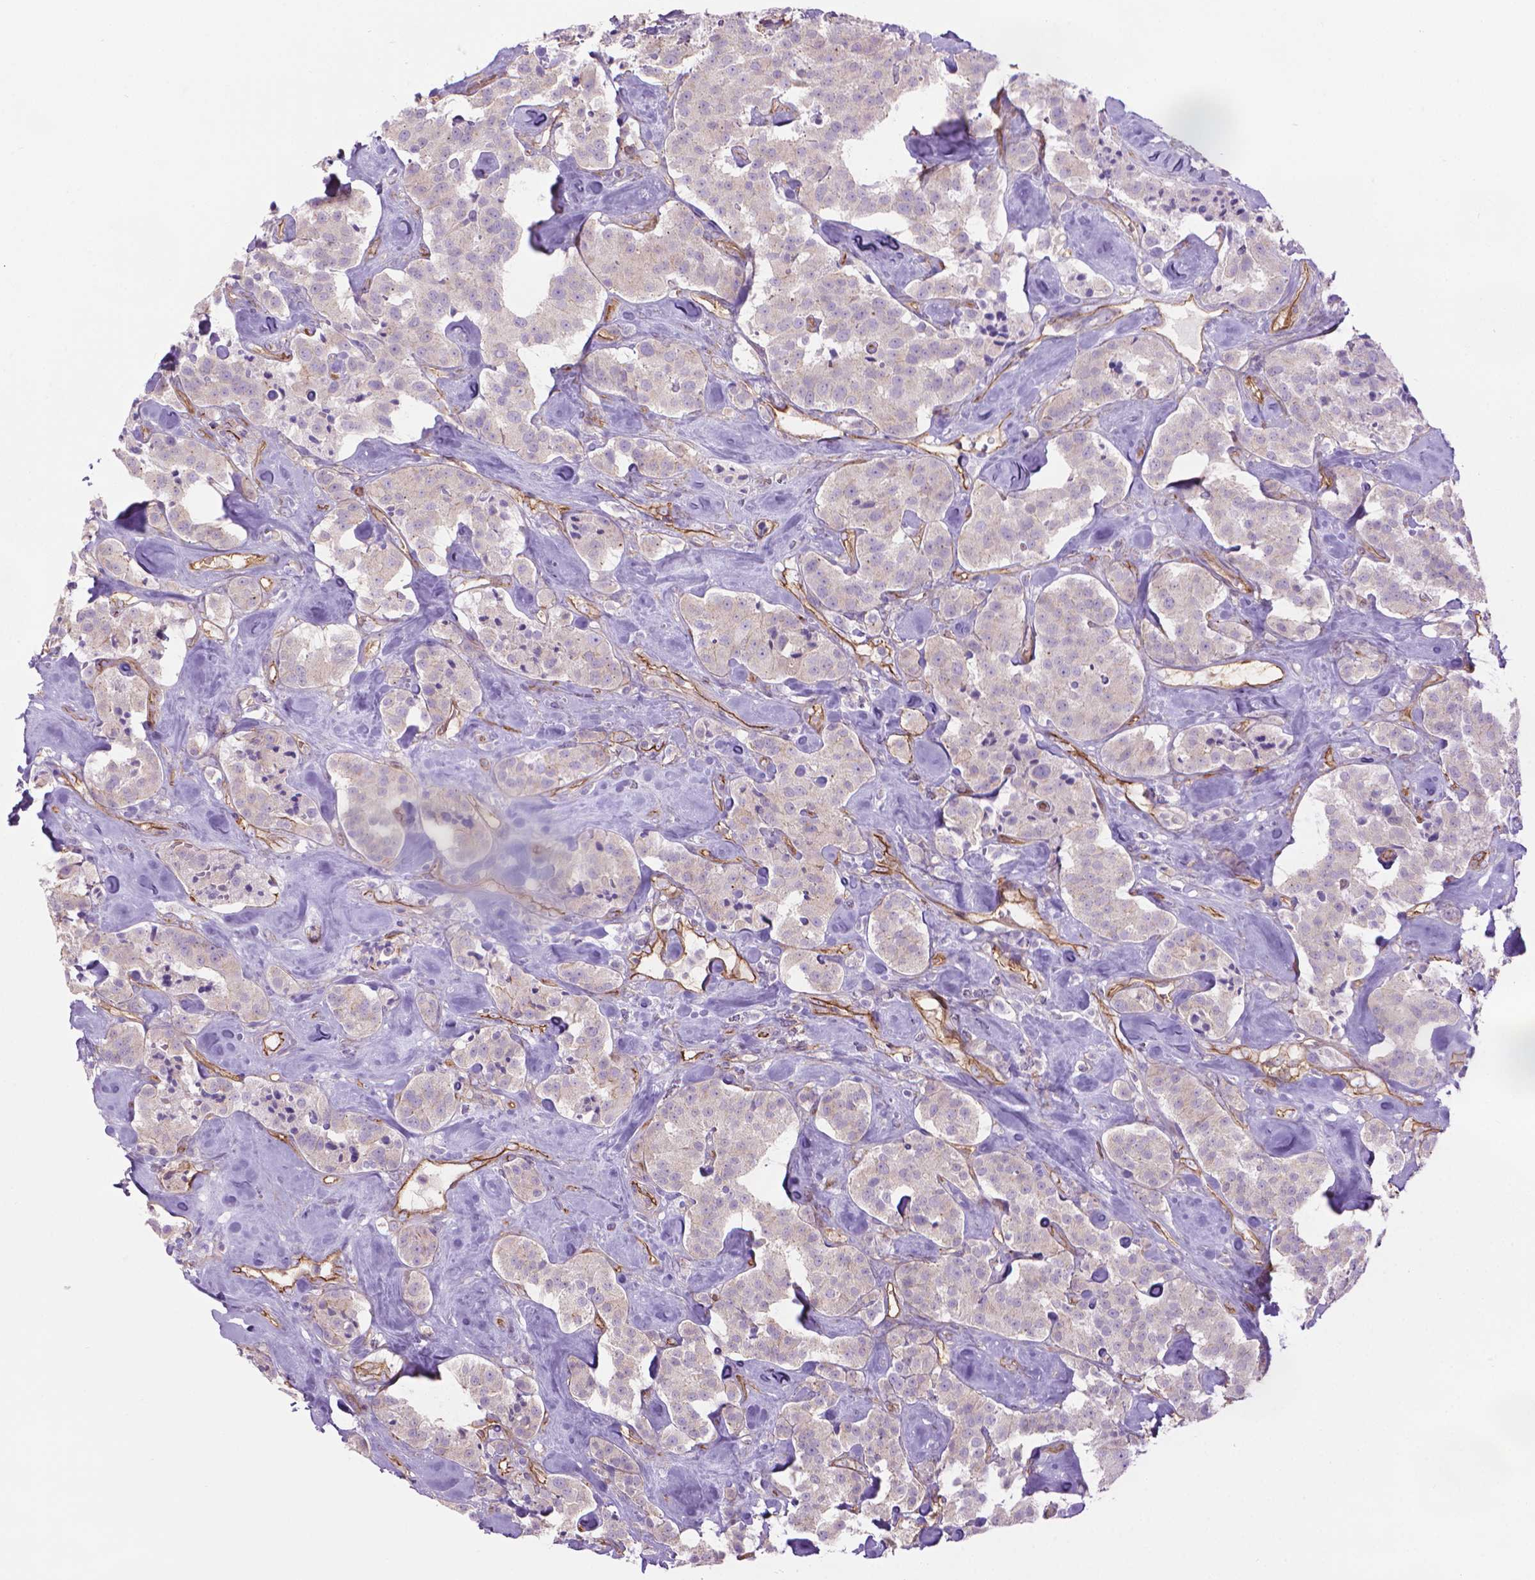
{"staining": {"intensity": "negative", "quantity": "none", "location": "none"}, "tissue": "carcinoid", "cell_type": "Tumor cells", "image_type": "cancer", "snomed": [{"axis": "morphology", "description": "Carcinoid, malignant, NOS"}, {"axis": "topography", "description": "Pancreas"}], "caption": "Carcinoid was stained to show a protein in brown. There is no significant expression in tumor cells.", "gene": "TENT5A", "patient": {"sex": "male", "age": 41}}